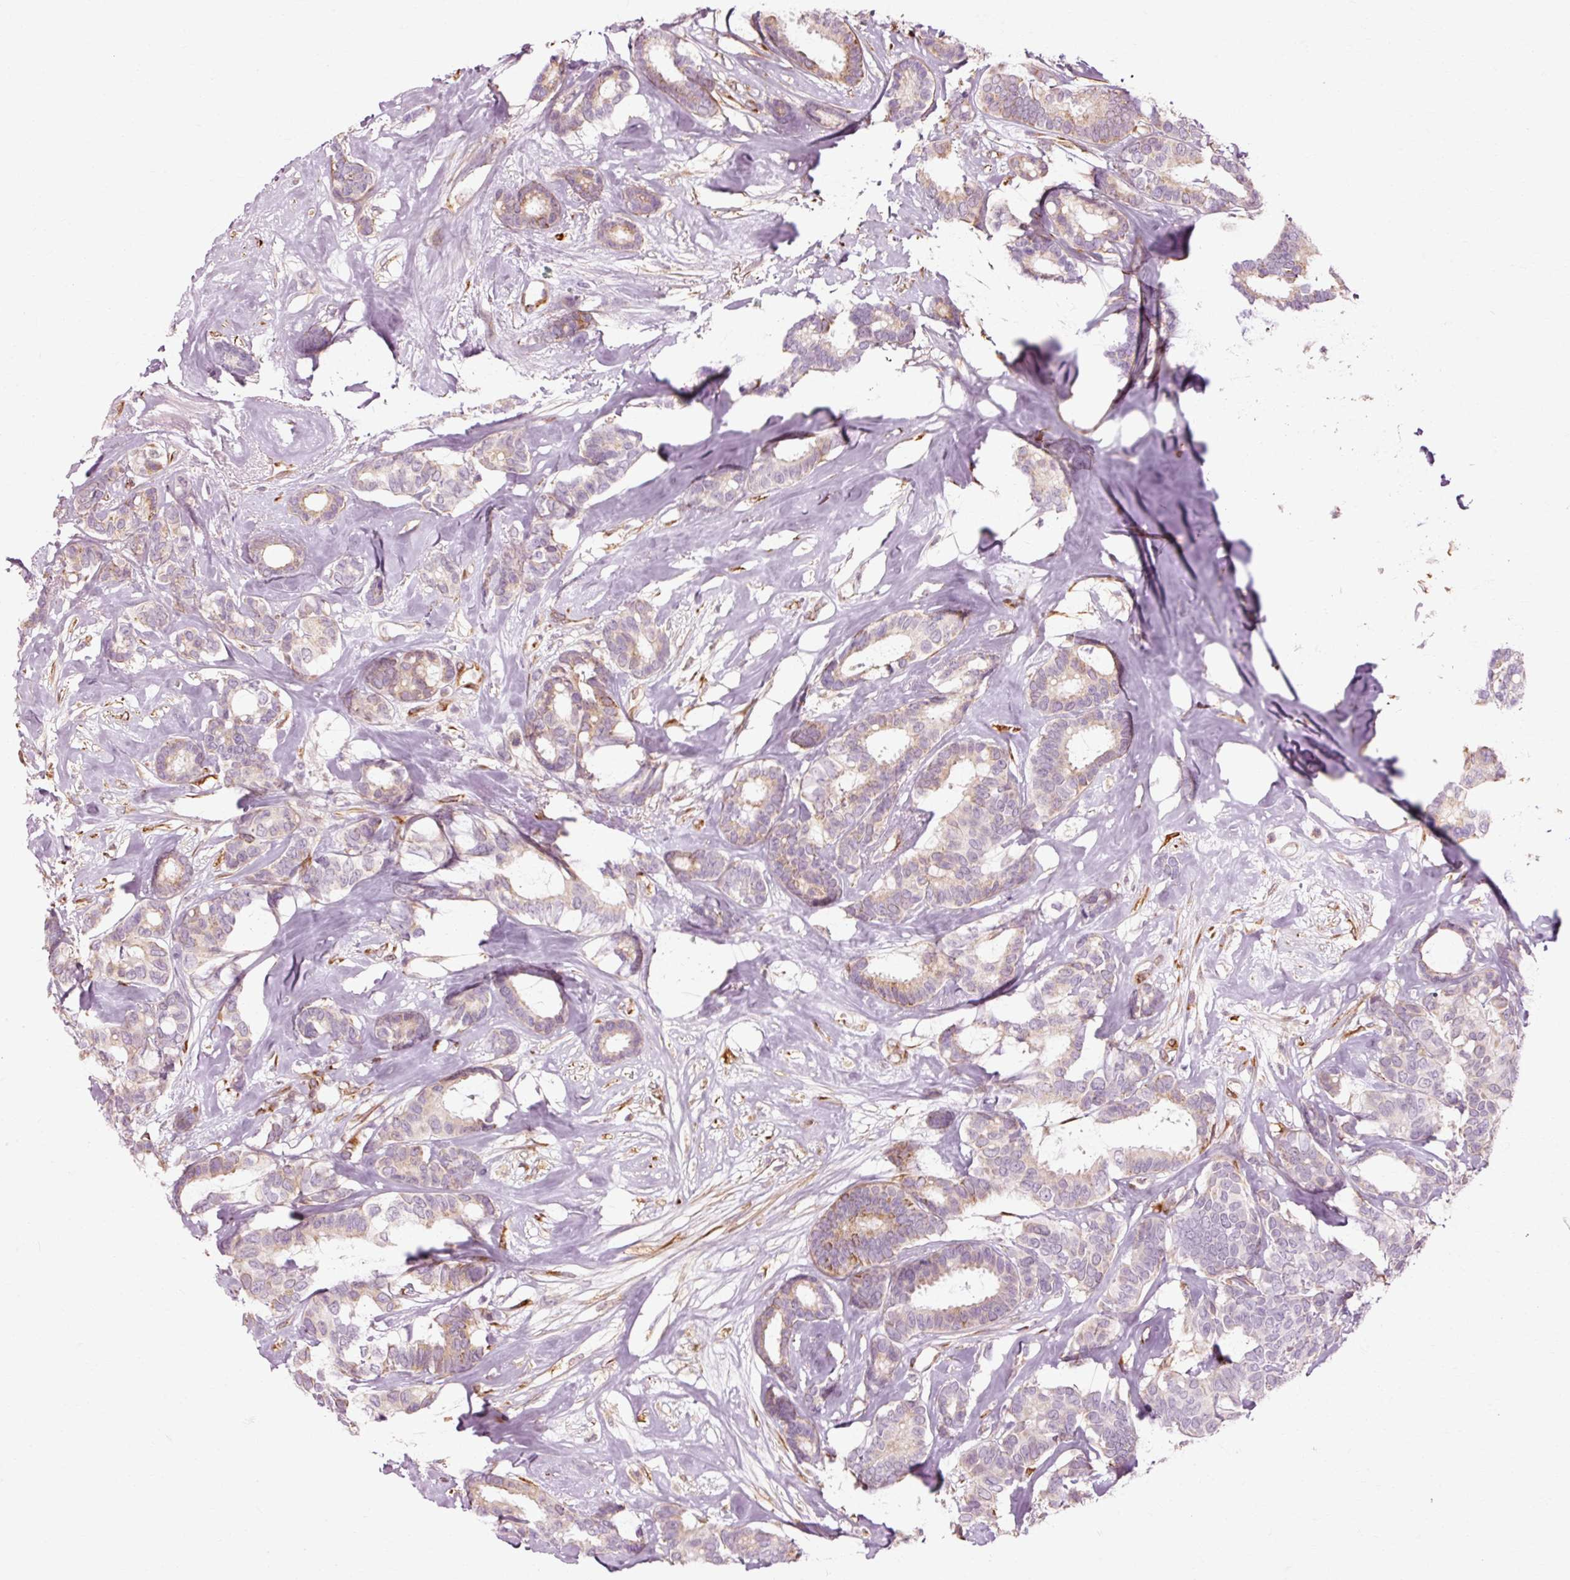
{"staining": {"intensity": "moderate", "quantity": "<25%", "location": "cytoplasmic/membranous"}, "tissue": "breast cancer", "cell_type": "Tumor cells", "image_type": "cancer", "snomed": [{"axis": "morphology", "description": "Duct carcinoma"}, {"axis": "topography", "description": "Breast"}], "caption": "Breast cancer (intraductal carcinoma) stained with a brown dye reveals moderate cytoplasmic/membranous positive staining in about <25% of tumor cells.", "gene": "RGPD5", "patient": {"sex": "female", "age": 87}}